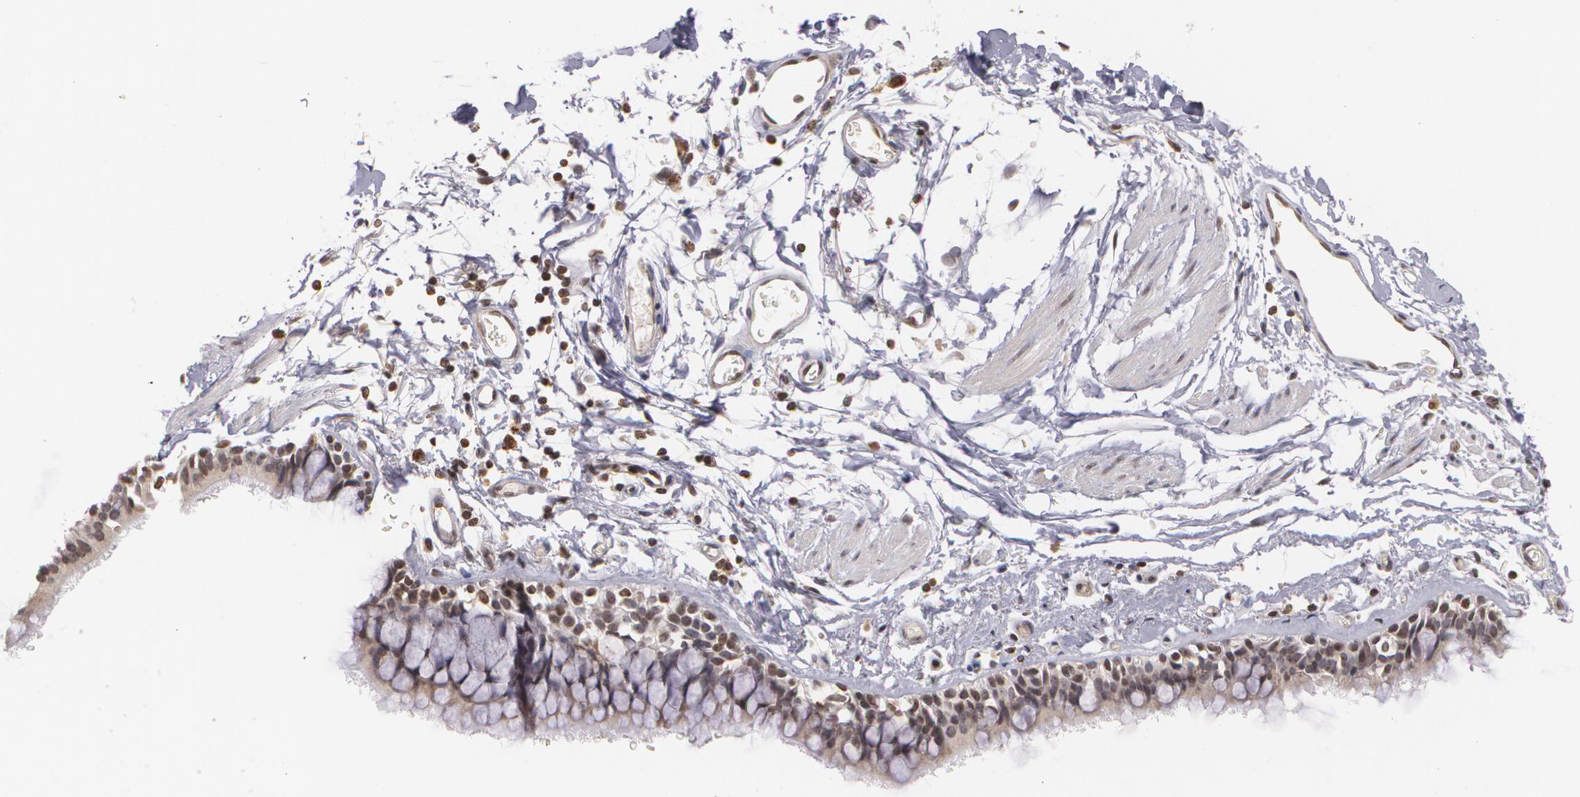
{"staining": {"intensity": "weak", "quantity": ">75%", "location": "nuclear"}, "tissue": "bronchus", "cell_type": "Respiratory epithelial cells", "image_type": "normal", "snomed": [{"axis": "morphology", "description": "Normal tissue, NOS"}, {"axis": "topography", "description": "Lymph node of abdomen"}, {"axis": "topography", "description": "Lymph node of pelvis"}], "caption": "Bronchus stained with a brown dye displays weak nuclear positive staining in about >75% of respiratory epithelial cells.", "gene": "VAV3", "patient": {"sex": "female", "age": 65}}